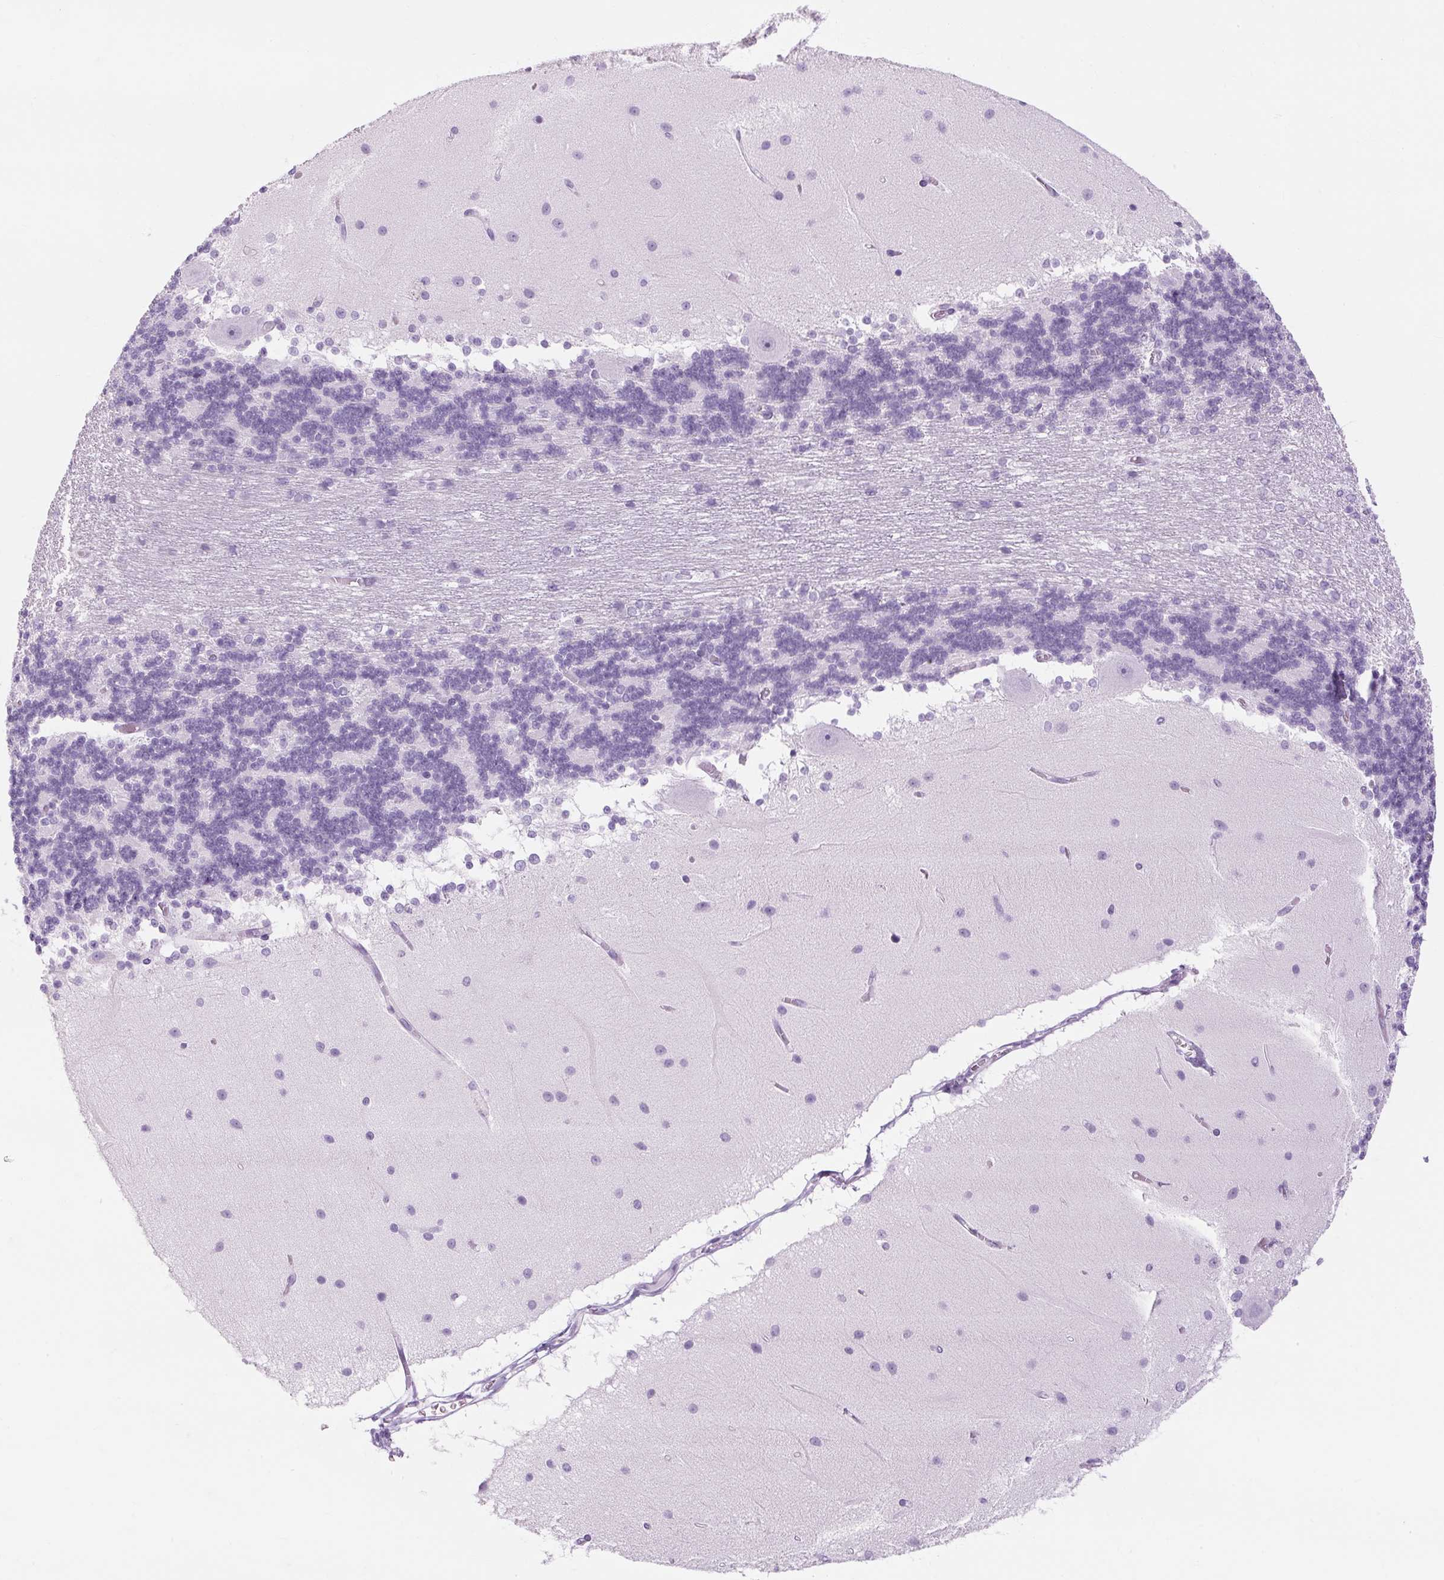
{"staining": {"intensity": "negative", "quantity": "none", "location": "none"}, "tissue": "cerebellum", "cell_type": "Cells in granular layer", "image_type": "normal", "snomed": [{"axis": "morphology", "description": "Normal tissue, NOS"}, {"axis": "topography", "description": "Cerebellum"}], "caption": "DAB (3,3'-diaminobenzidine) immunohistochemical staining of unremarkable cerebellum reveals no significant expression in cells in granular layer. The staining was performed using DAB (3,3'-diaminobenzidine) to visualize the protein expression in brown, while the nuclei were stained in blue with hematoxylin (Magnification: 20x).", "gene": "TIGD2", "patient": {"sex": "female", "age": 54}}